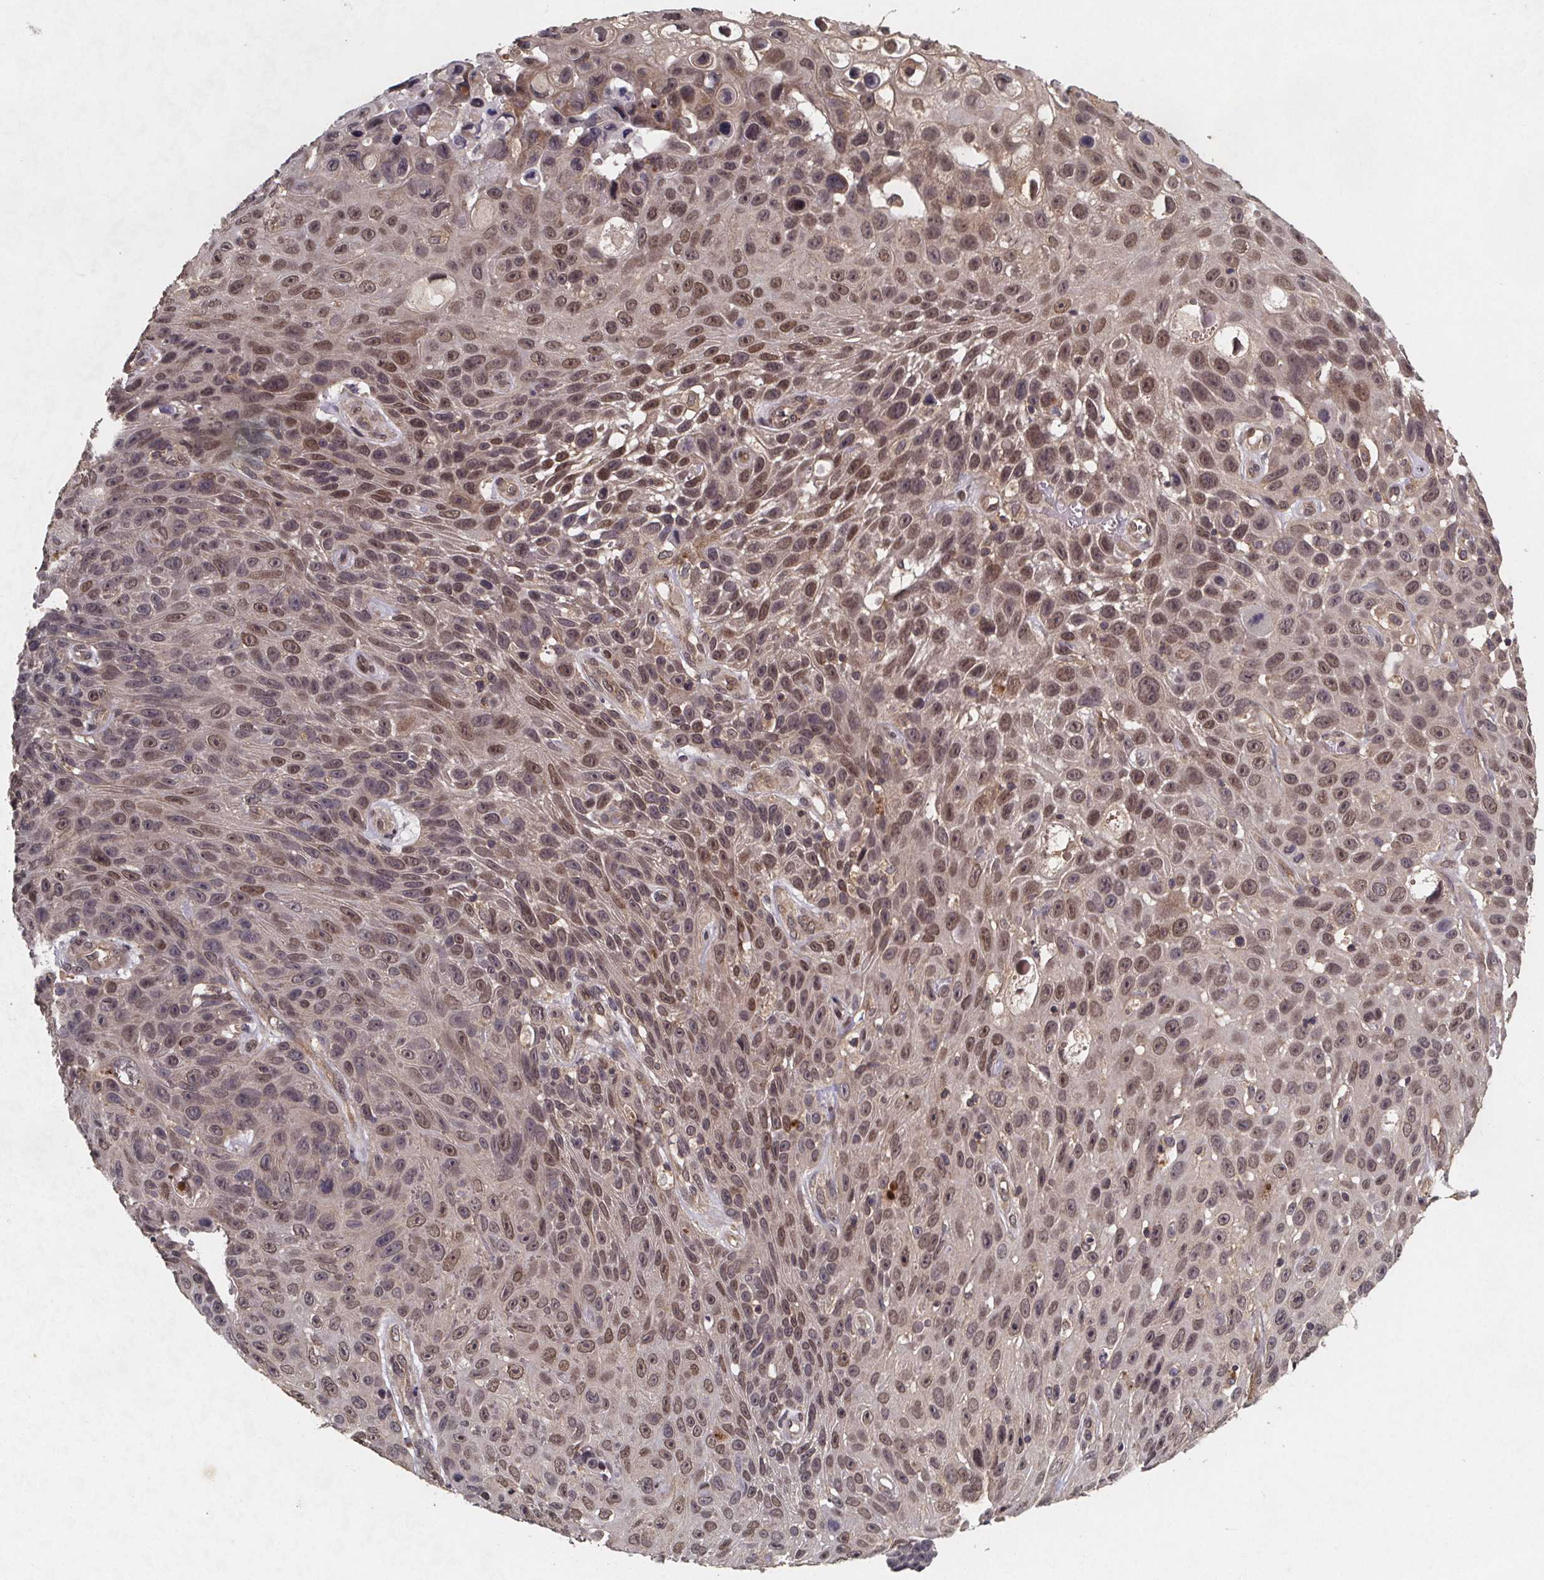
{"staining": {"intensity": "moderate", "quantity": ">75%", "location": "nuclear"}, "tissue": "skin cancer", "cell_type": "Tumor cells", "image_type": "cancer", "snomed": [{"axis": "morphology", "description": "Squamous cell carcinoma, NOS"}, {"axis": "topography", "description": "Skin"}], "caption": "This micrograph displays skin cancer stained with immunohistochemistry to label a protein in brown. The nuclear of tumor cells show moderate positivity for the protein. Nuclei are counter-stained blue.", "gene": "PIERCE2", "patient": {"sex": "male", "age": 82}}